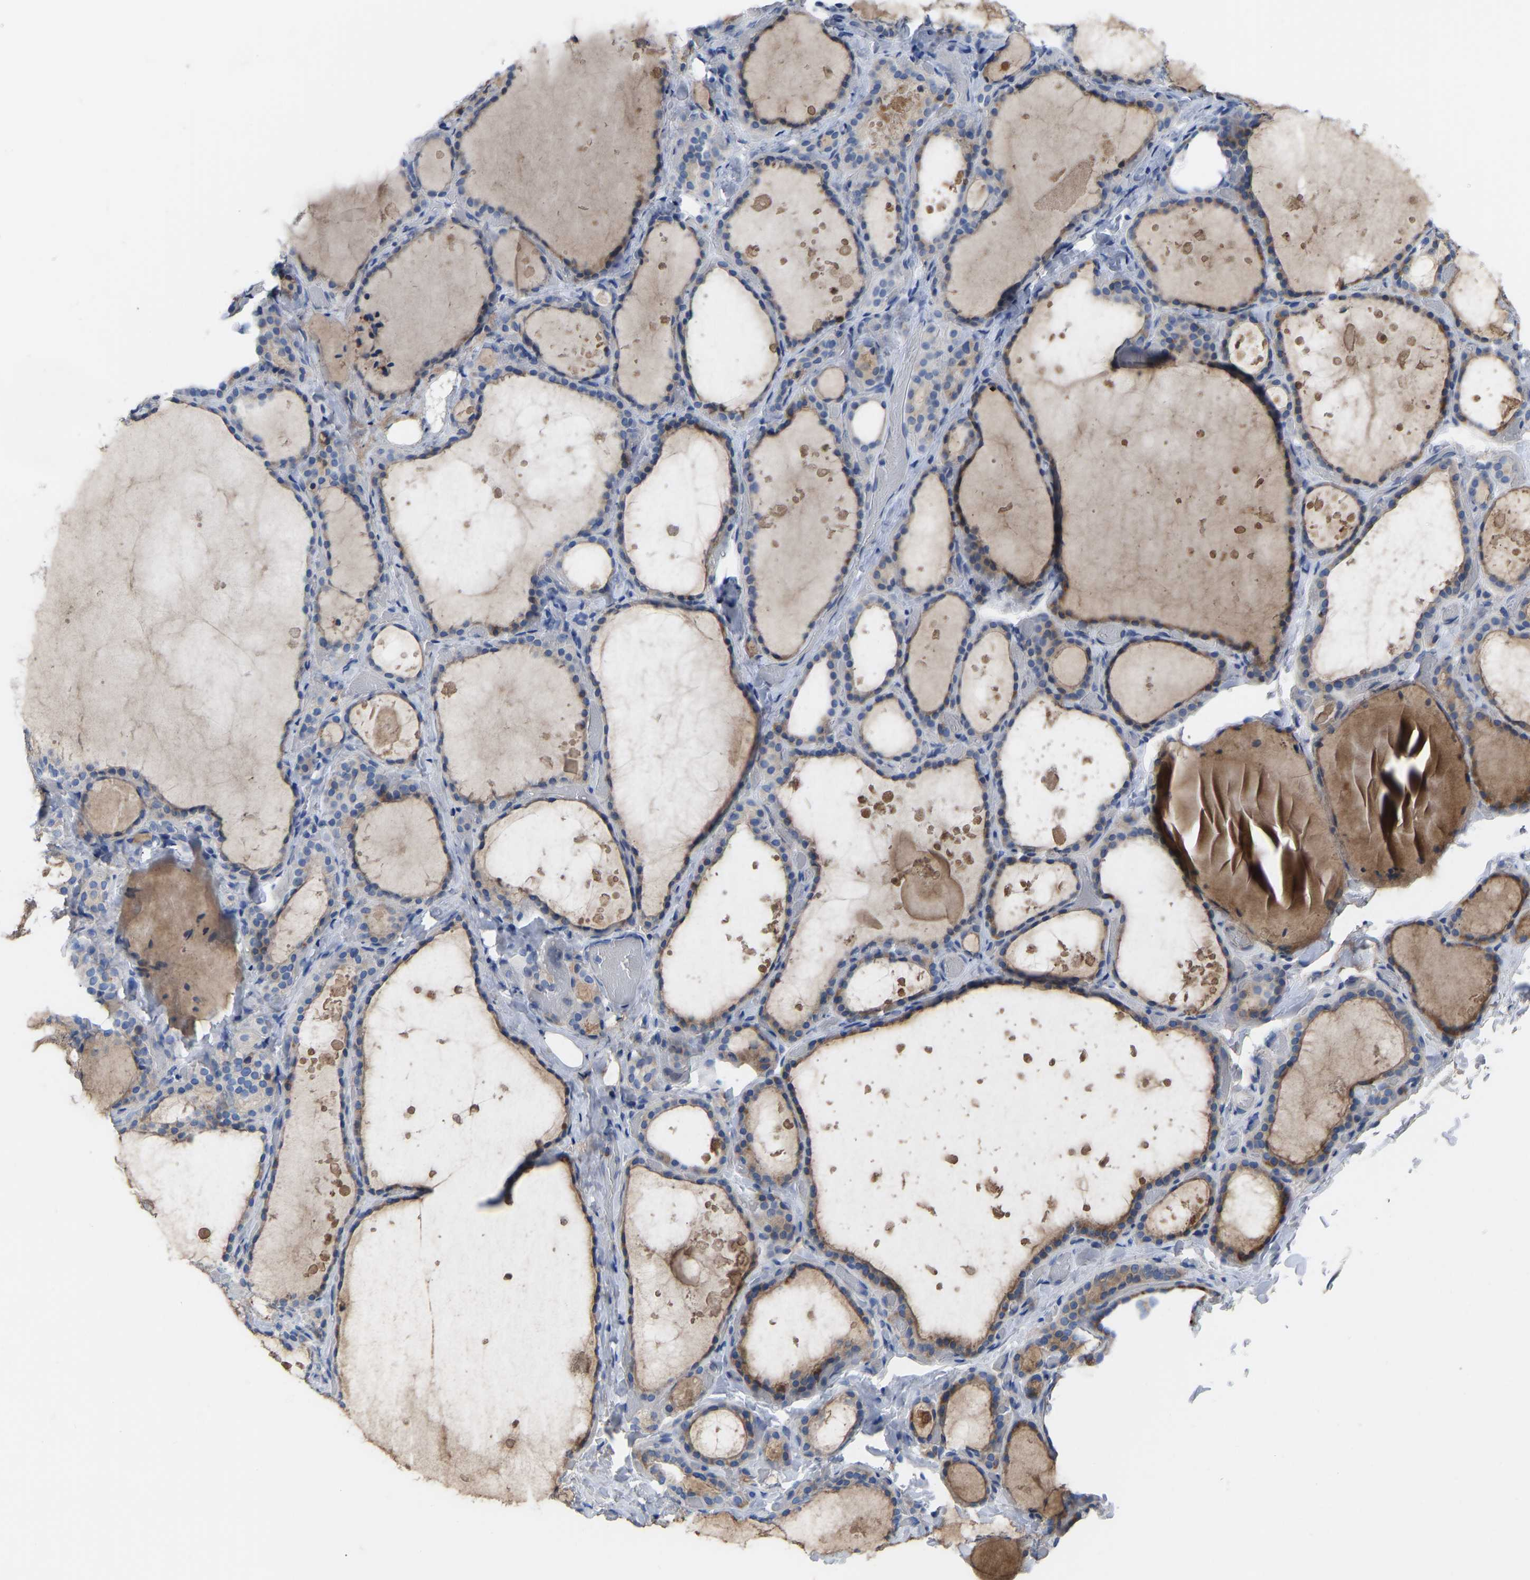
{"staining": {"intensity": "moderate", "quantity": ">75%", "location": "cytoplasmic/membranous"}, "tissue": "thyroid gland", "cell_type": "Glandular cells", "image_type": "normal", "snomed": [{"axis": "morphology", "description": "Normal tissue, NOS"}, {"axis": "topography", "description": "Thyroid gland"}], "caption": "This is an image of immunohistochemistry (IHC) staining of unremarkable thyroid gland, which shows moderate expression in the cytoplasmic/membranous of glandular cells.", "gene": "OLIG2", "patient": {"sex": "female", "age": 44}}